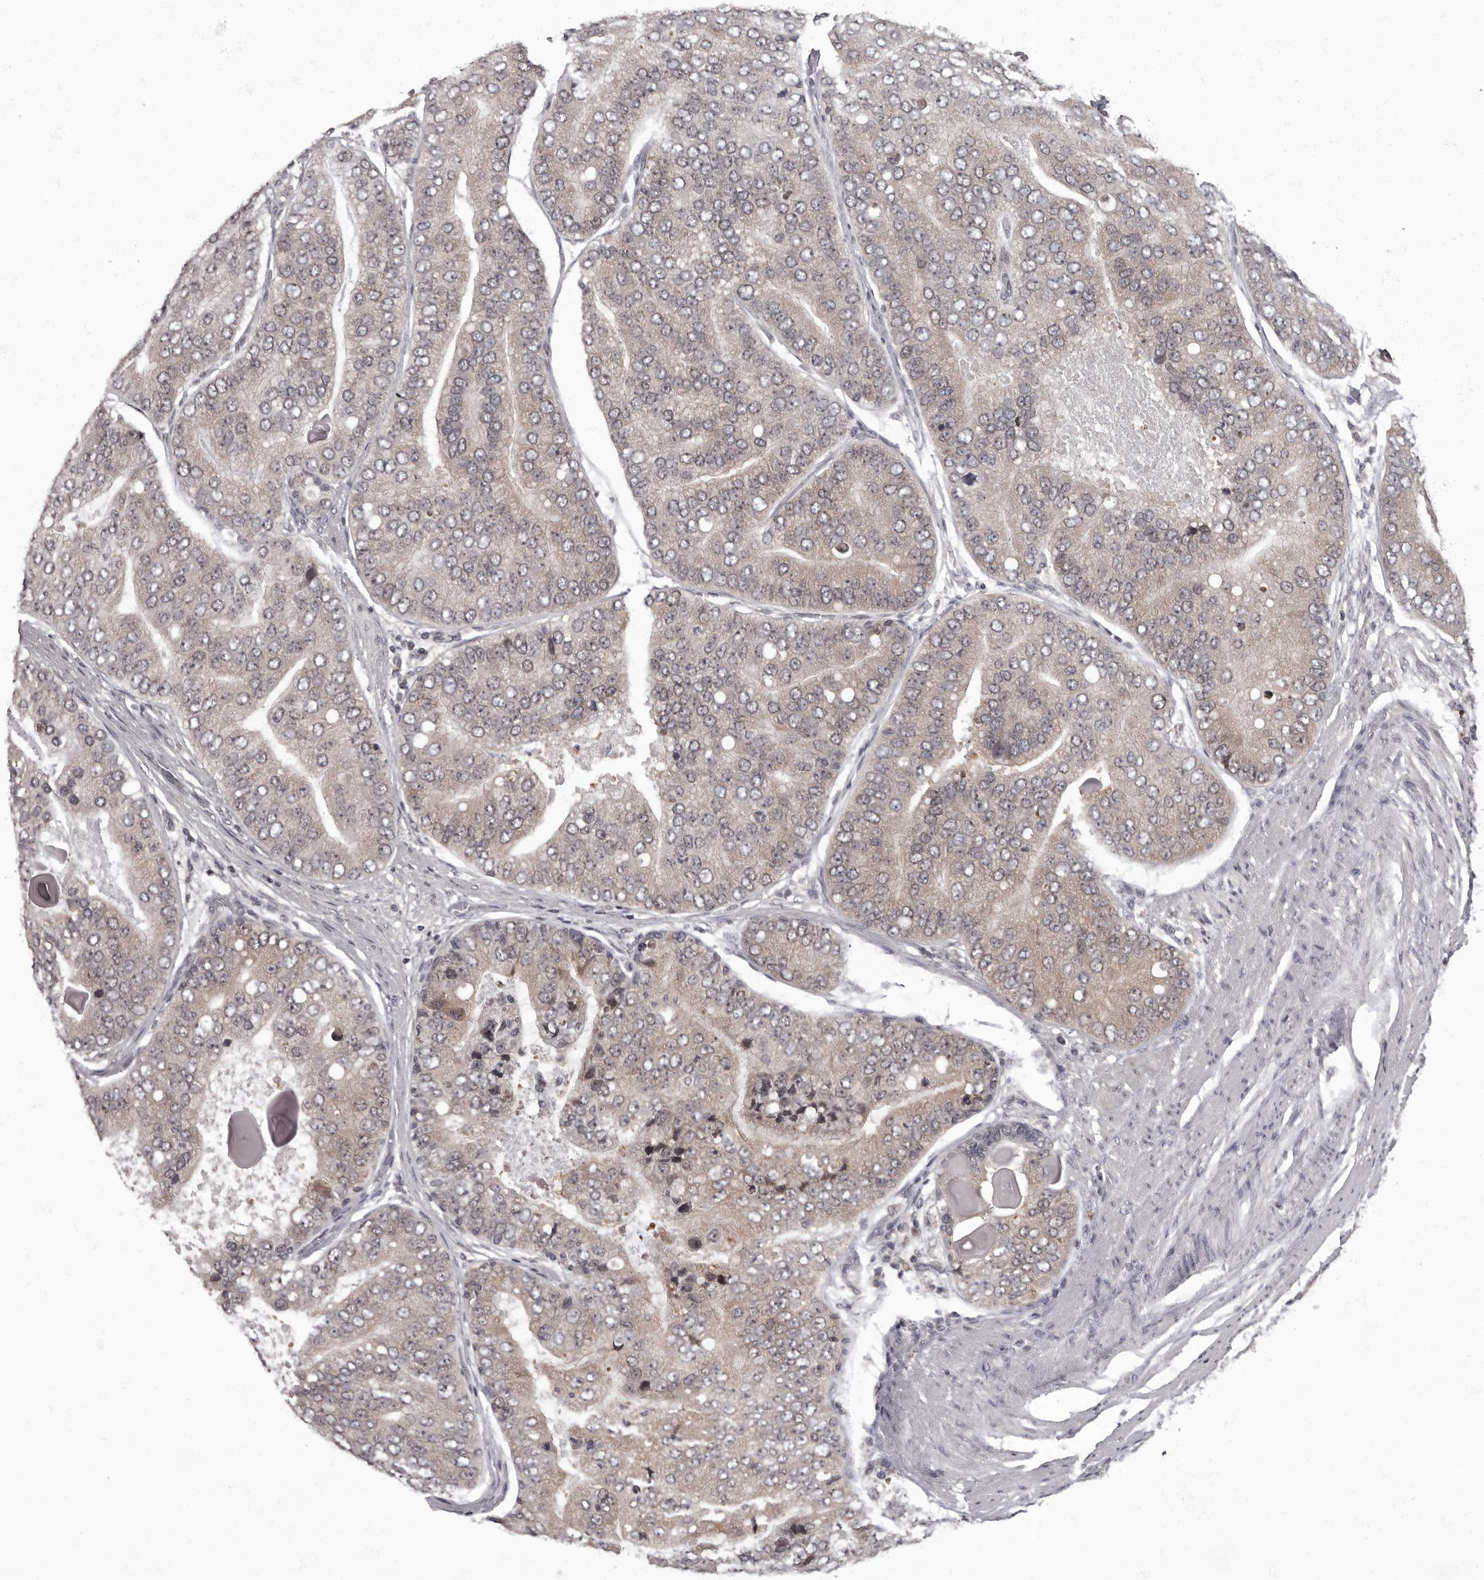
{"staining": {"intensity": "weak", "quantity": ">75%", "location": "cytoplasmic/membranous"}, "tissue": "prostate cancer", "cell_type": "Tumor cells", "image_type": "cancer", "snomed": [{"axis": "morphology", "description": "Adenocarcinoma, High grade"}, {"axis": "topography", "description": "Prostate"}], "caption": "A high-resolution histopathology image shows immunohistochemistry (IHC) staining of prostate cancer, which exhibits weak cytoplasmic/membranous expression in approximately >75% of tumor cells.", "gene": "C1orf50", "patient": {"sex": "male", "age": 70}}